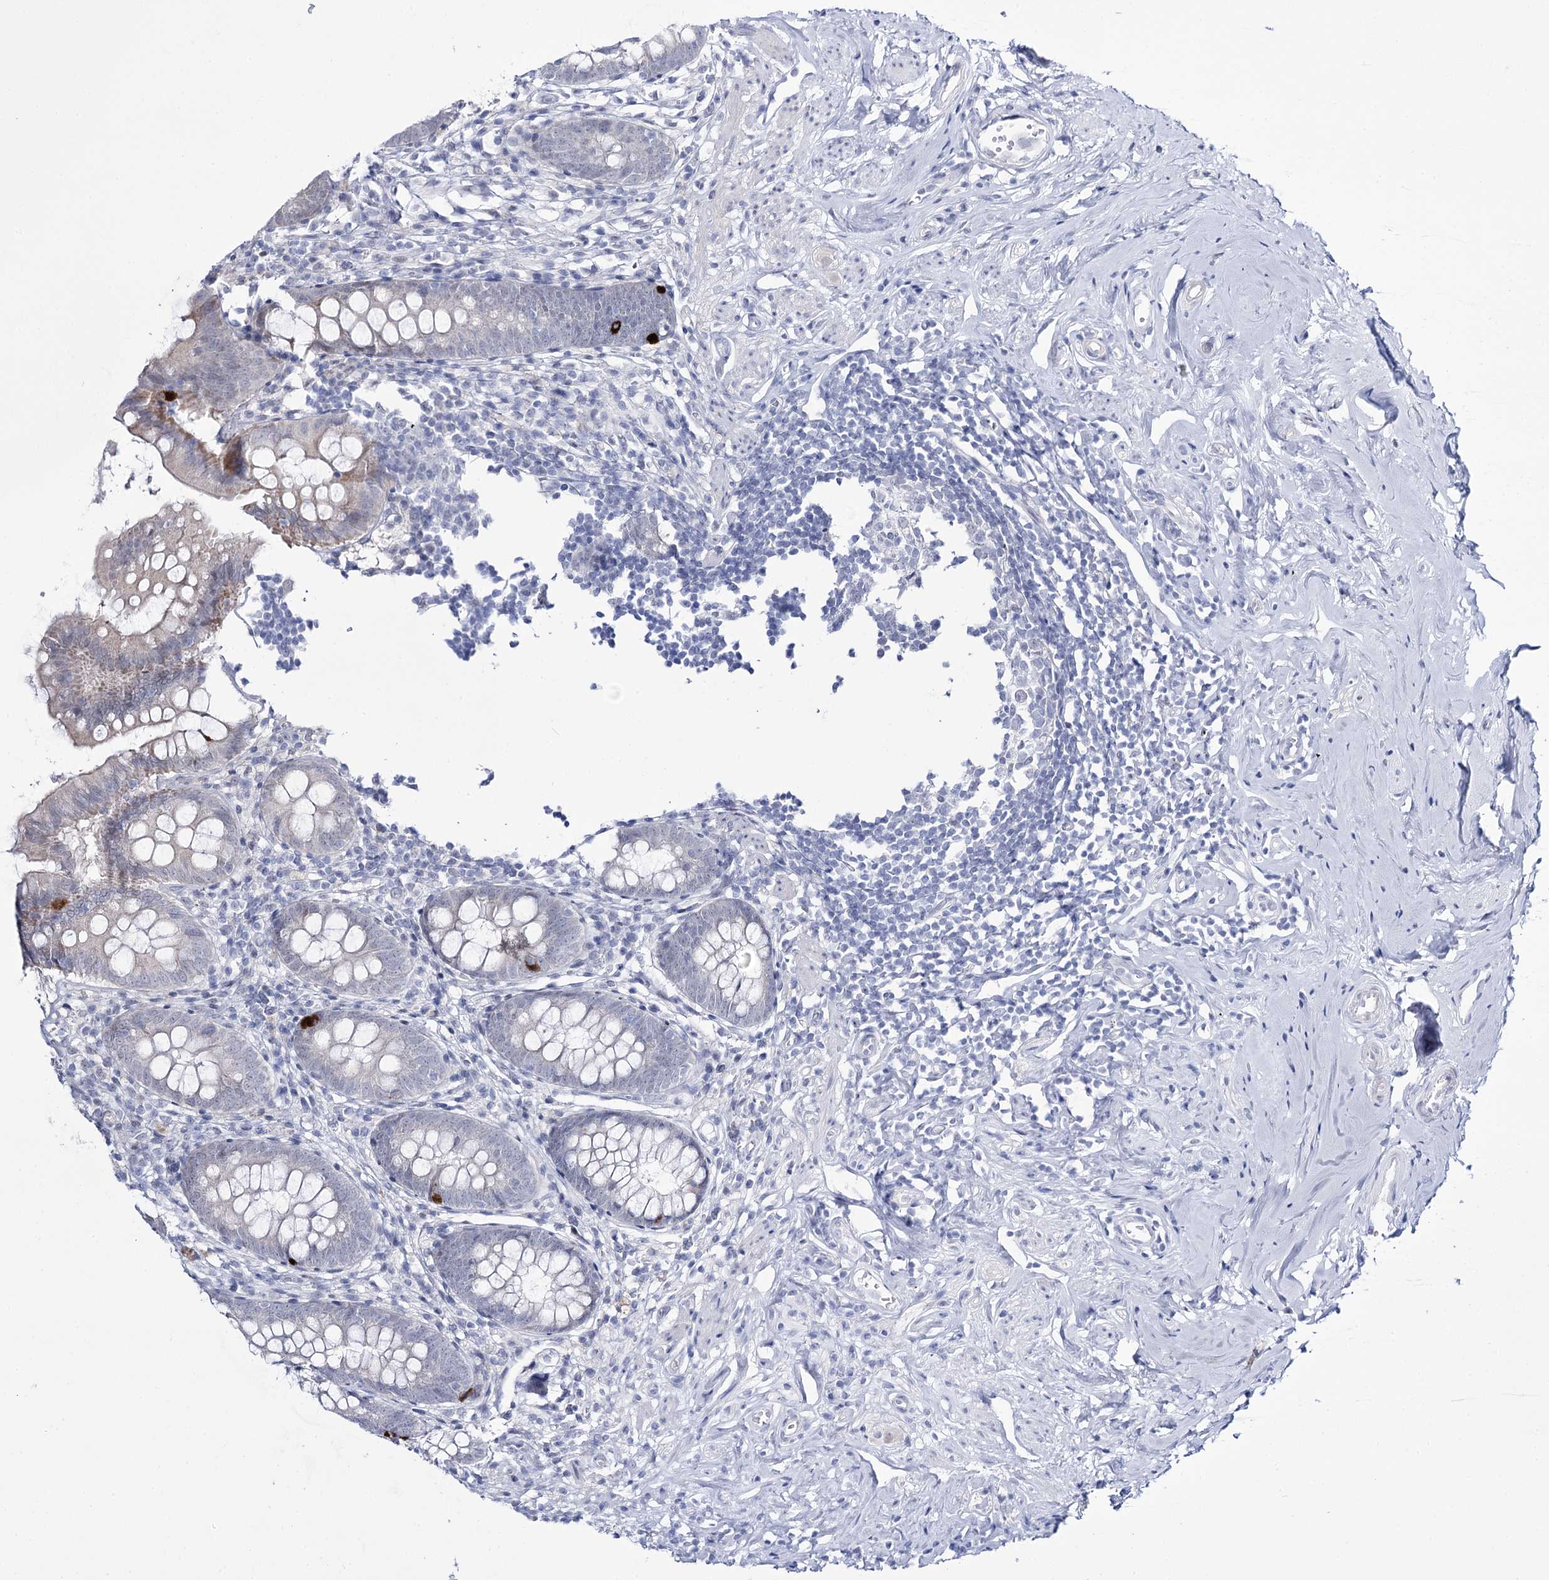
{"staining": {"intensity": "moderate", "quantity": "<25%", "location": "cytoplasmic/membranous"}, "tissue": "appendix", "cell_type": "Glandular cells", "image_type": "normal", "snomed": [{"axis": "morphology", "description": "Normal tissue, NOS"}, {"axis": "topography", "description": "Appendix"}], "caption": "This is a photomicrograph of immunohistochemistry staining of benign appendix, which shows moderate expression in the cytoplasmic/membranous of glandular cells.", "gene": "RBM15B", "patient": {"sex": "female", "age": 51}}